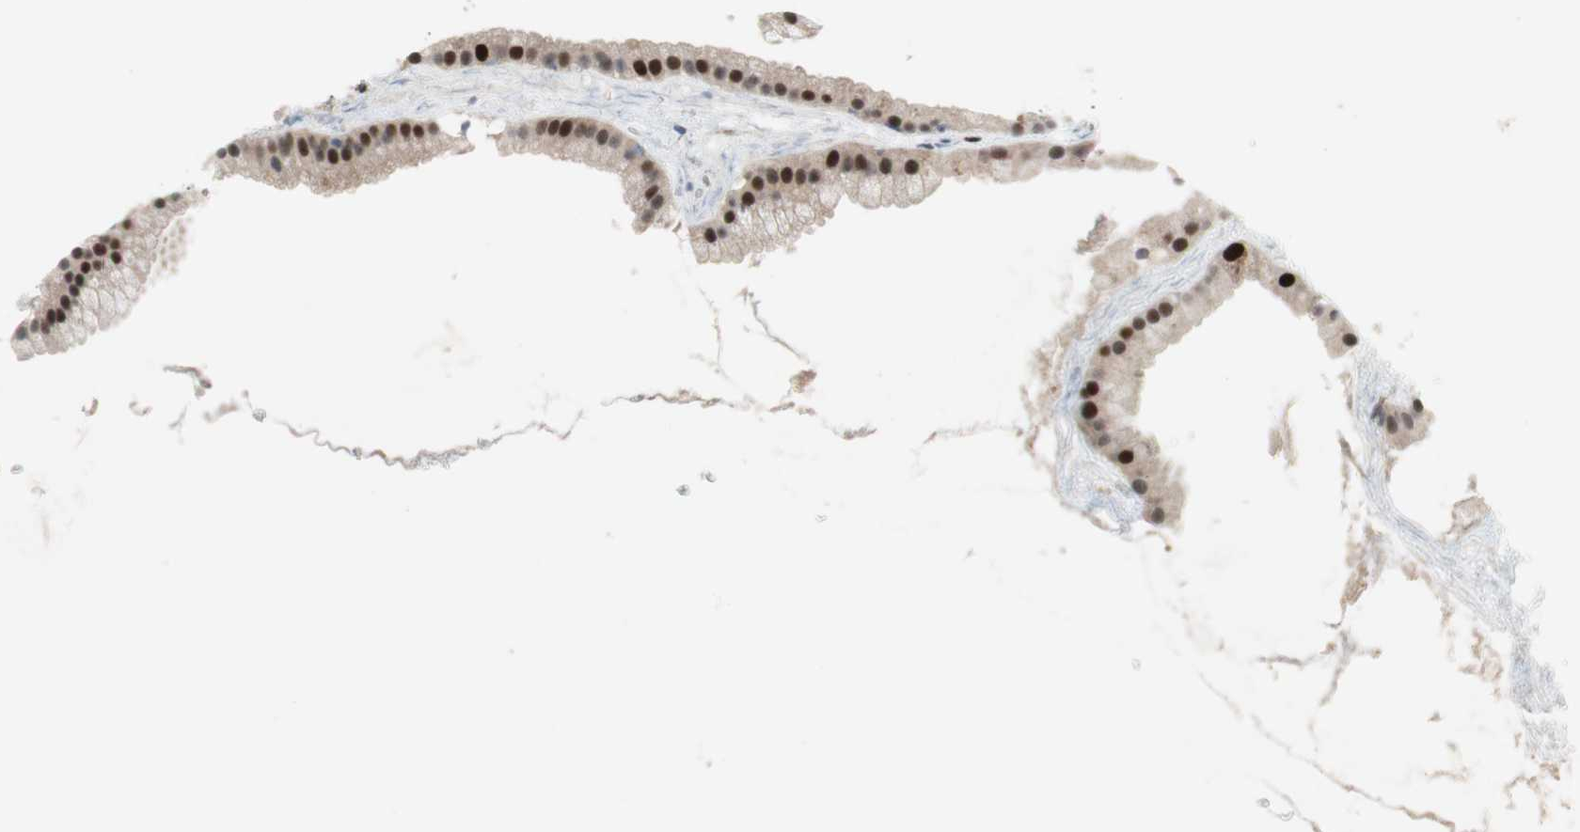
{"staining": {"intensity": "strong", "quantity": "25%-75%", "location": "nuclear"}, "tissue": "gallbladder", "cell_type": "Glandular cells", "image_type": "normal", "snomed": [{"axis": "morphology", "description": "Normal tissue, NOS"}, {"axis": "topography", "description": "Gallbladder"}], "caption": "Protein expression analysis of unremarkable gallbladder exhibits strong nuclear staining in about 25%-75% of glandular cells.", "gene": "FBXO44", "patient": {"sex": "female", "age": 64}}